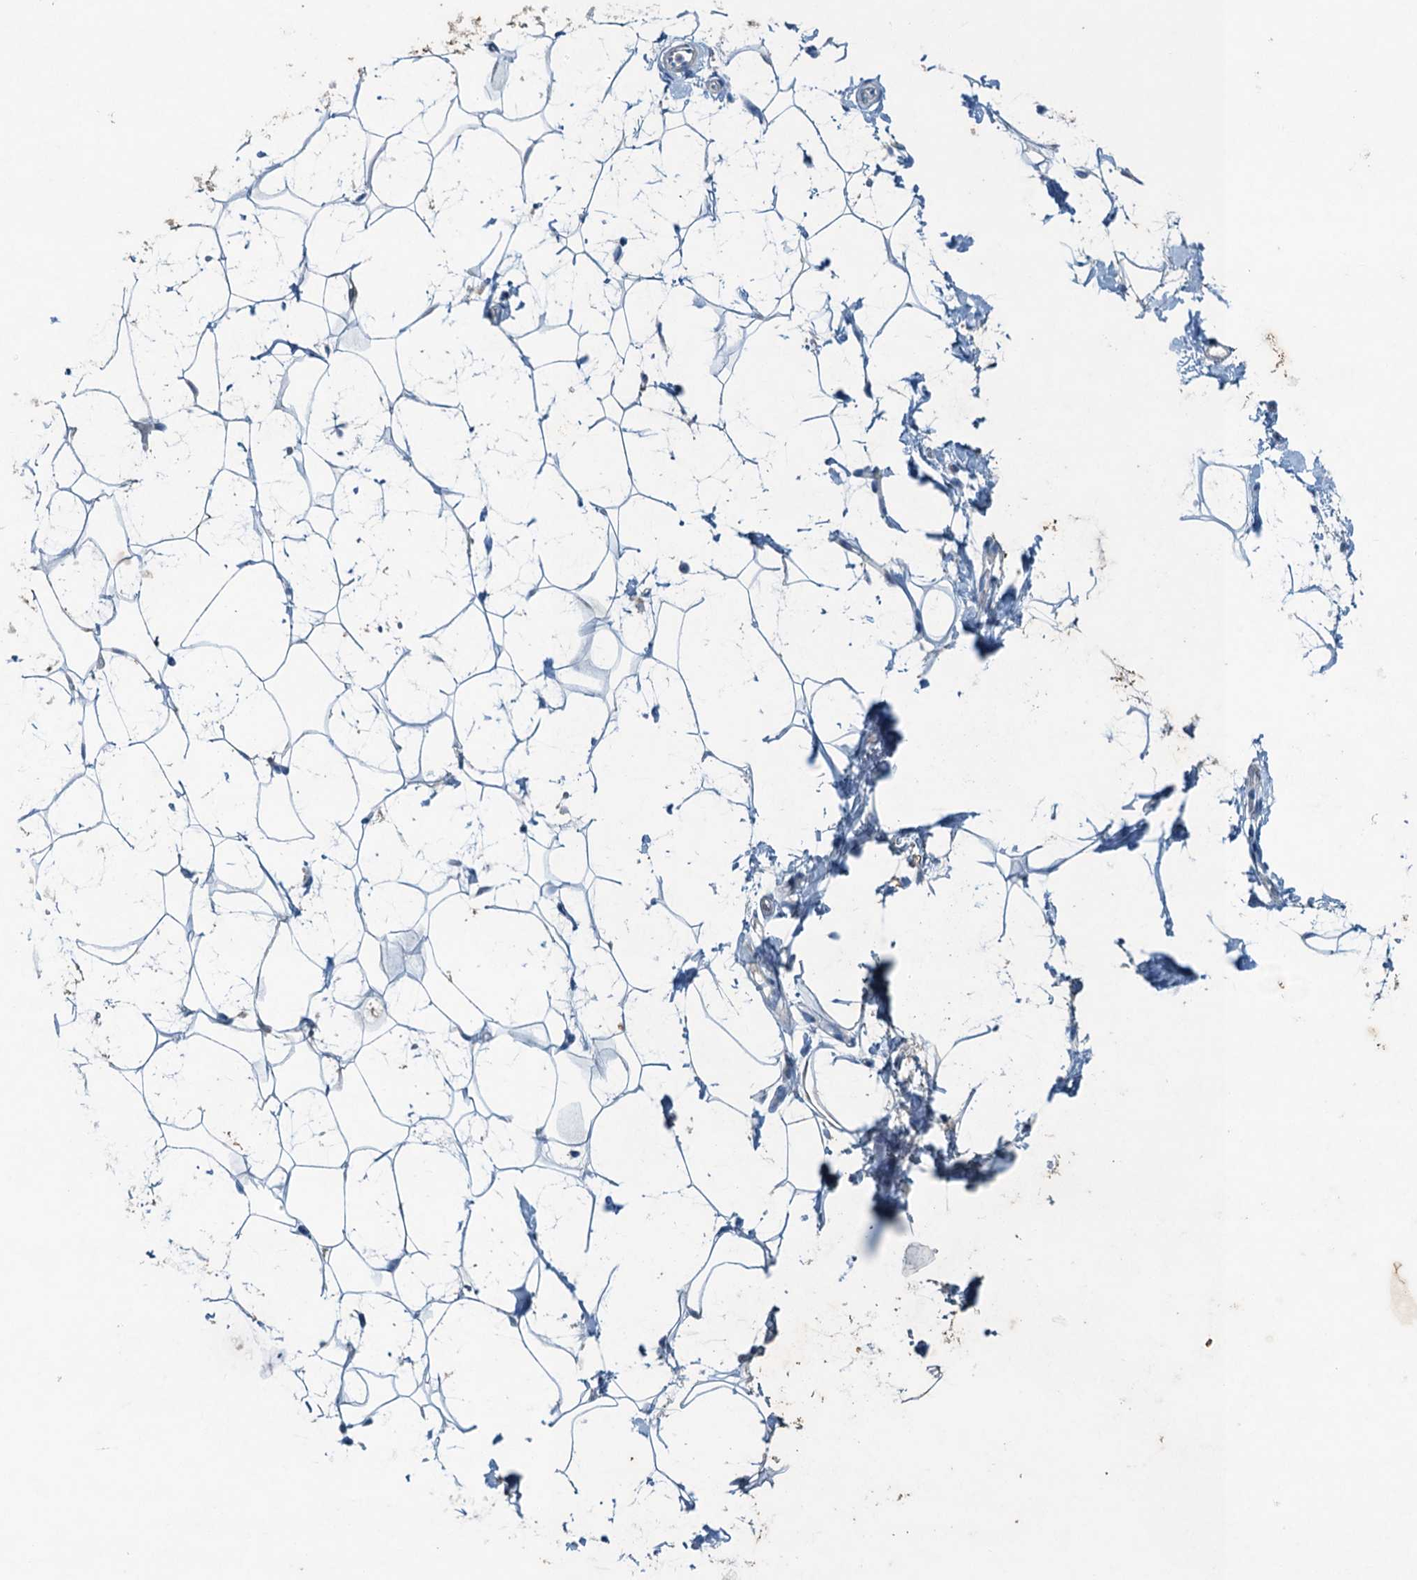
{"staining": {"intensity": "negative", "quantity": "none", "location": "none"}, "tissue": "adipose tissue", "cell_type": "Adipocytes", "image_type": "normal", "snomed": [{"axis": "morphology", "description": "Normal tissue, NOS"}, {"axis": "topography", "description": "Breast"}], "caption": "Benign adipose tissue was stained to show a protein in brown. There is no significant positivity in adipocytes. (Stains: DAB immunohistochemistry with hematoxylin counter stain, Microscopy: brightfield microscopy at high magnification).", "gene": "CBLIF", "patient": {"sex": "female", "age": 26}}